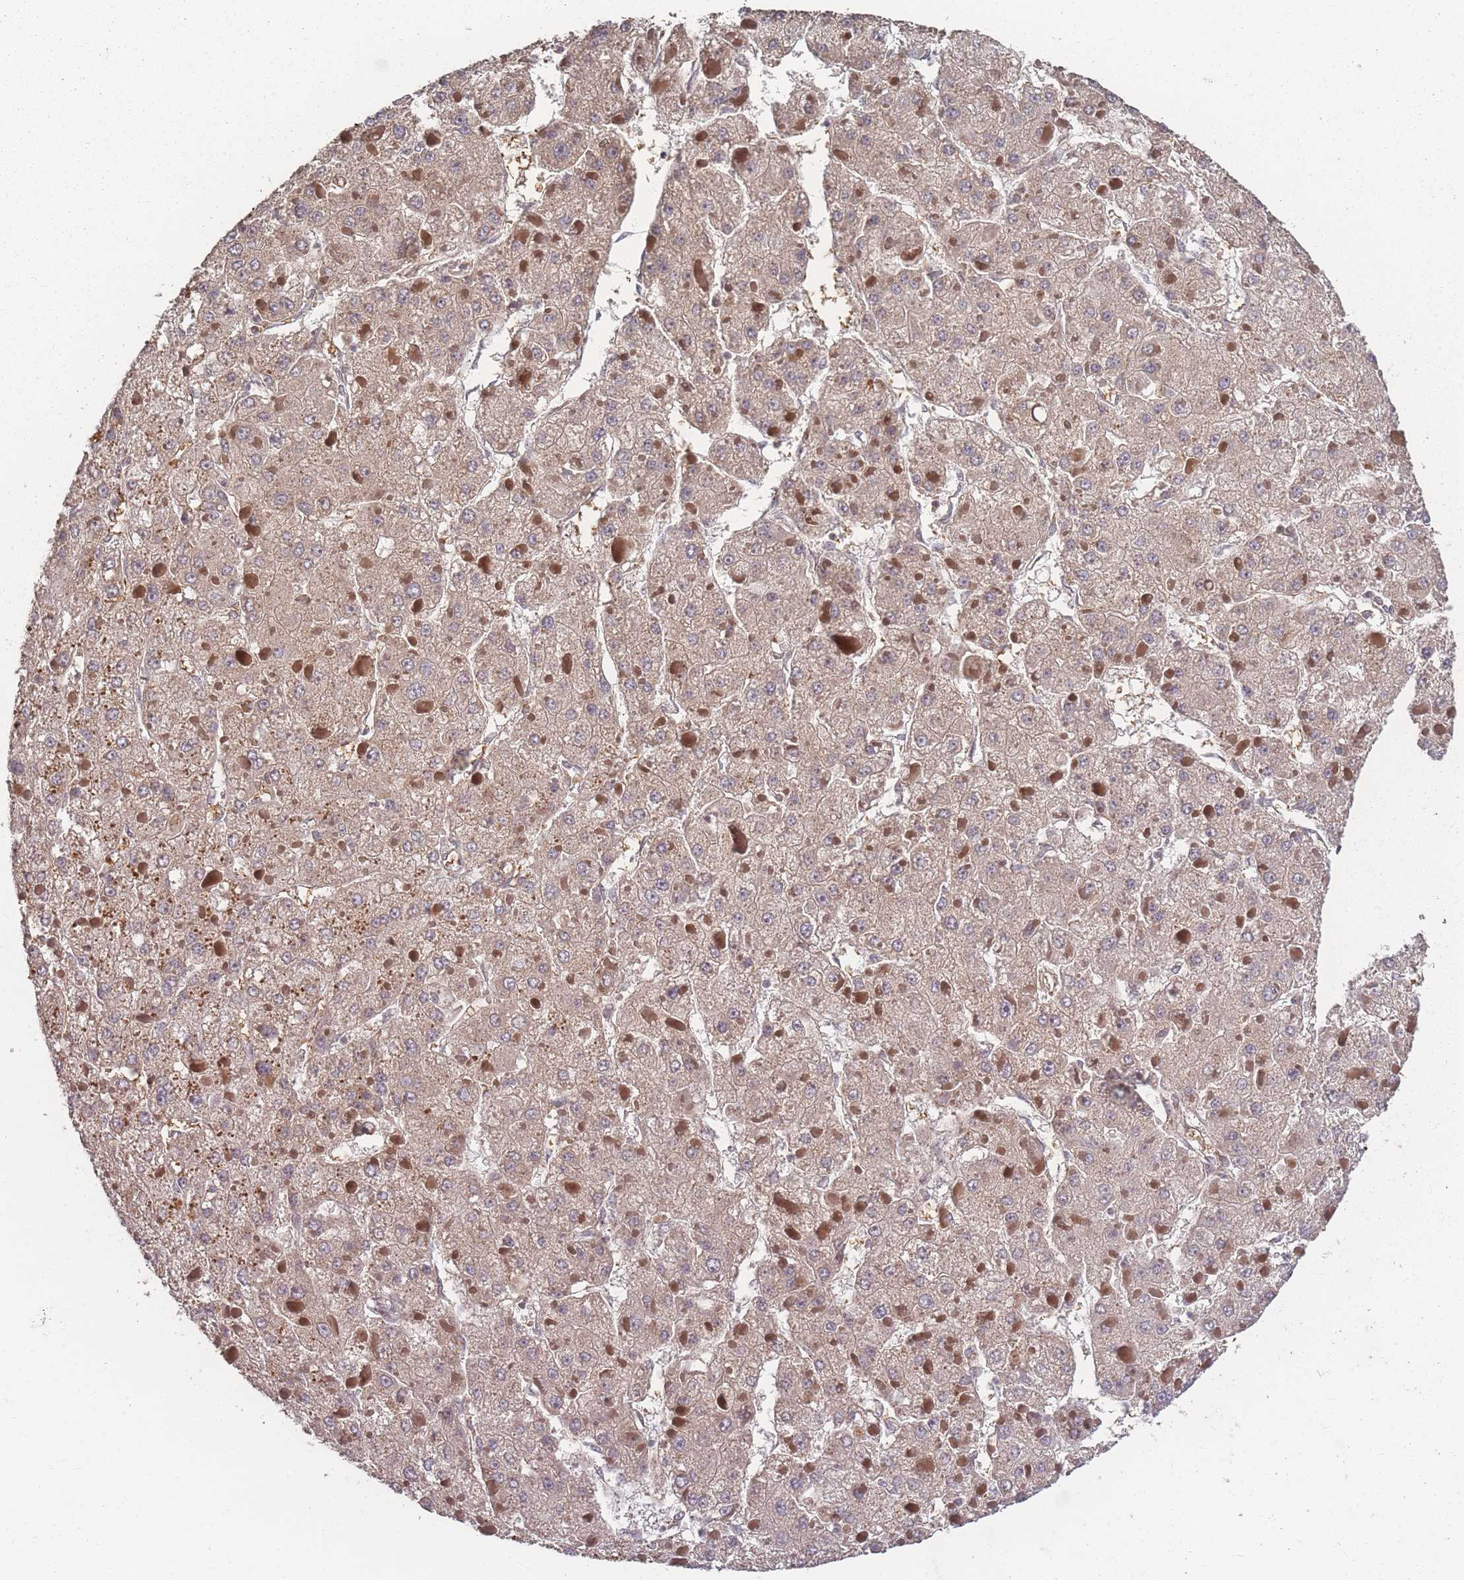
{"staining": {"intensity": "weak", "quantity": ">75%", "location": "cytoplasmic/membranous"}, "tissue": "liver cancer", "cell_type": "Tumor cells", "image_type": "cancer", "snomed": [{"axis": "morphology", "description": "Carcinoma, Hepatocellular, NOS"}, {"axis": "topography", "description": "Liver"}], "caption": "Liver hepatocellular carcinoma was stained to show a protein in brown. There is low levels of weak cytoplasmic/membranous positivity in approximately >75% of tumor cells.", "gene": "LYRM7", "patient": {"sex": "female", "age": 73}}